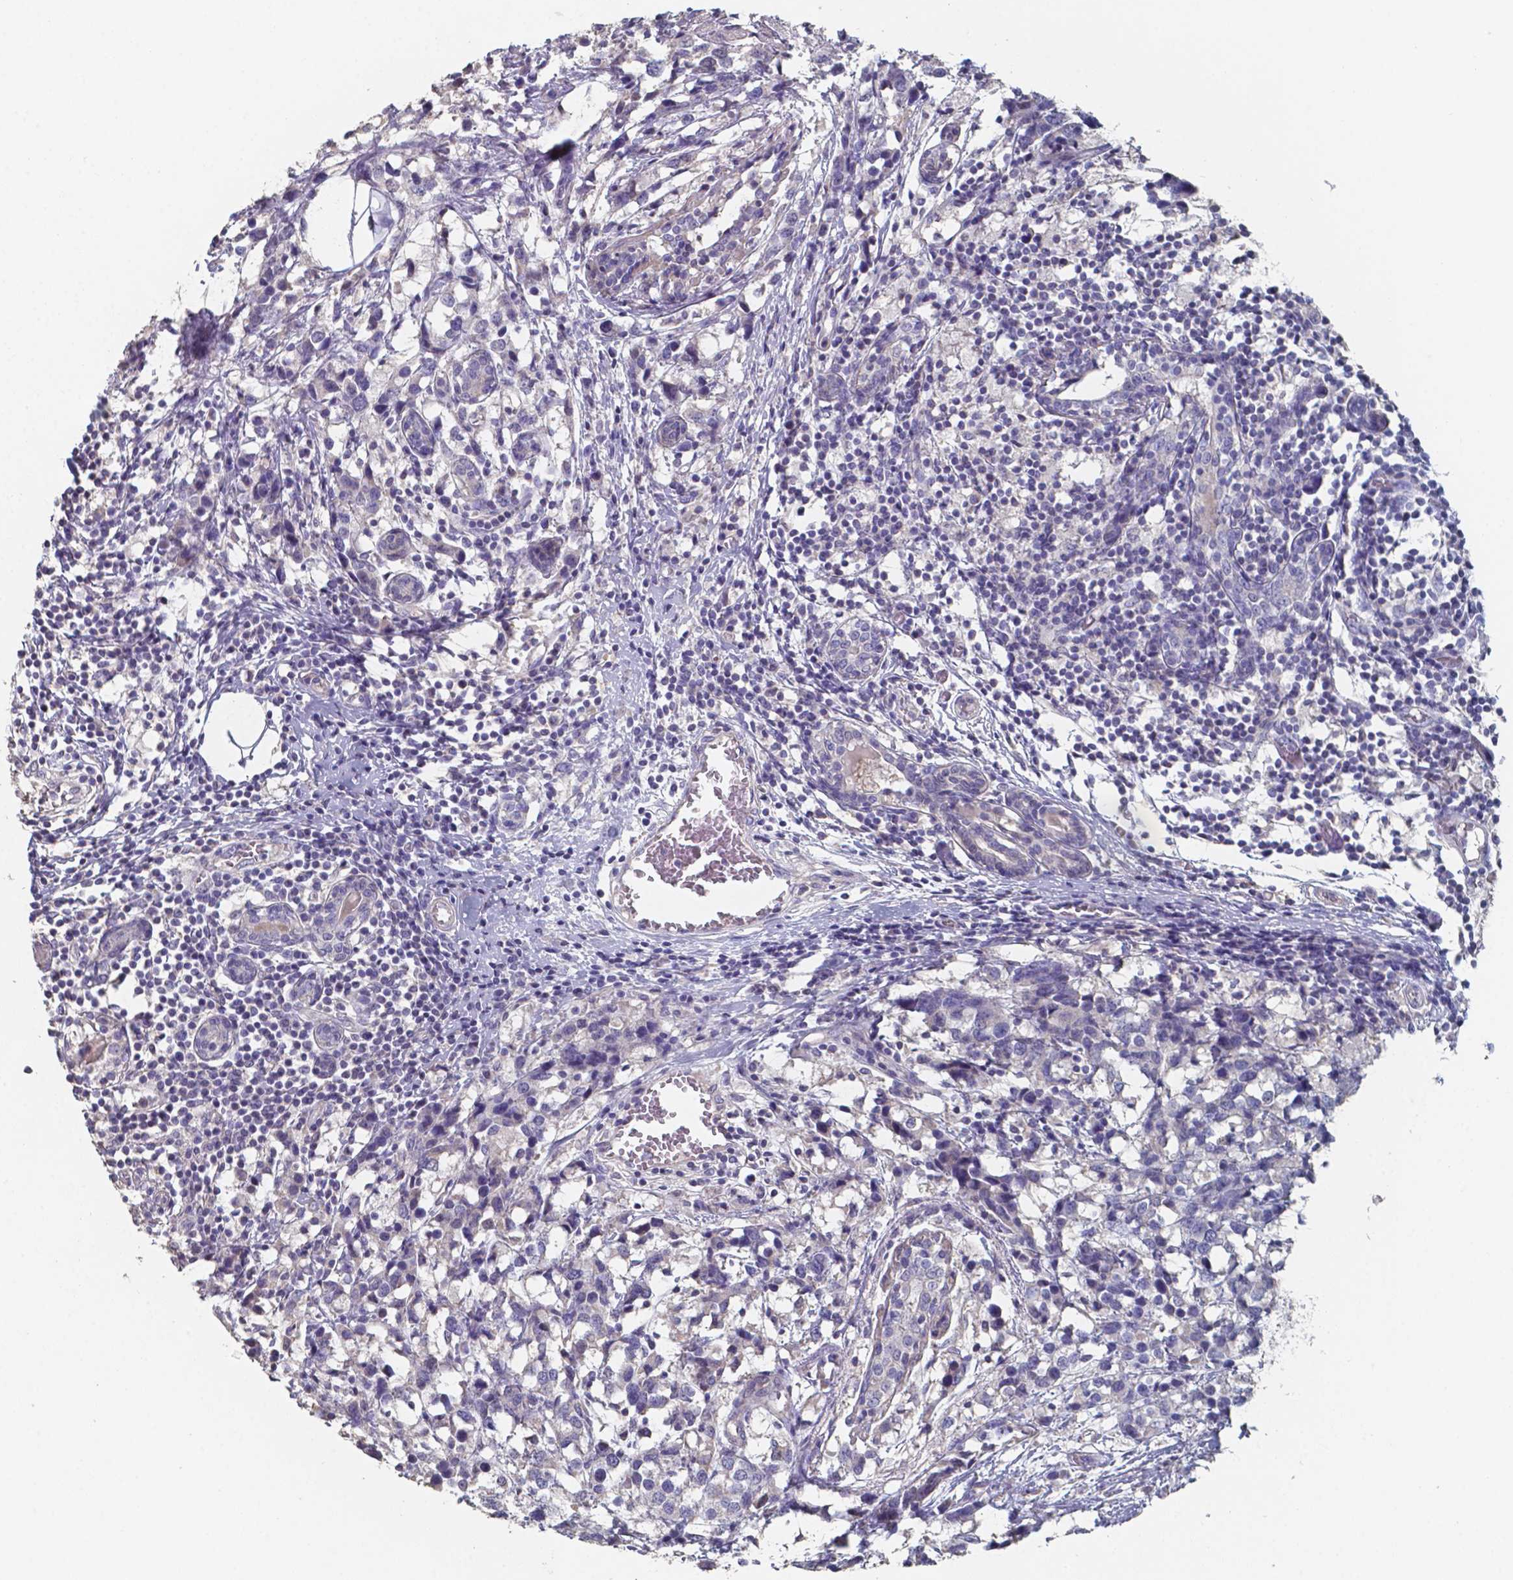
{"staining": {"intensity": "negative", "quantity": "none", "location": "none"}, "tissue": "breast cancer", "cell_type": "Tumor cells", "image_type": "cancer", "snomed": [{"axis": "morphology", "description": "Lobular carcinoma"}, {"axis": "topography", "description": "Breast"}], "caption": "IHC photomicrograph of breast lobular carcinoma stained for a protein (brown), which demonstrates no staining in tumor cells.", "gene": "FOXJ1", "patient": {"sex": "female", "age": 59}}